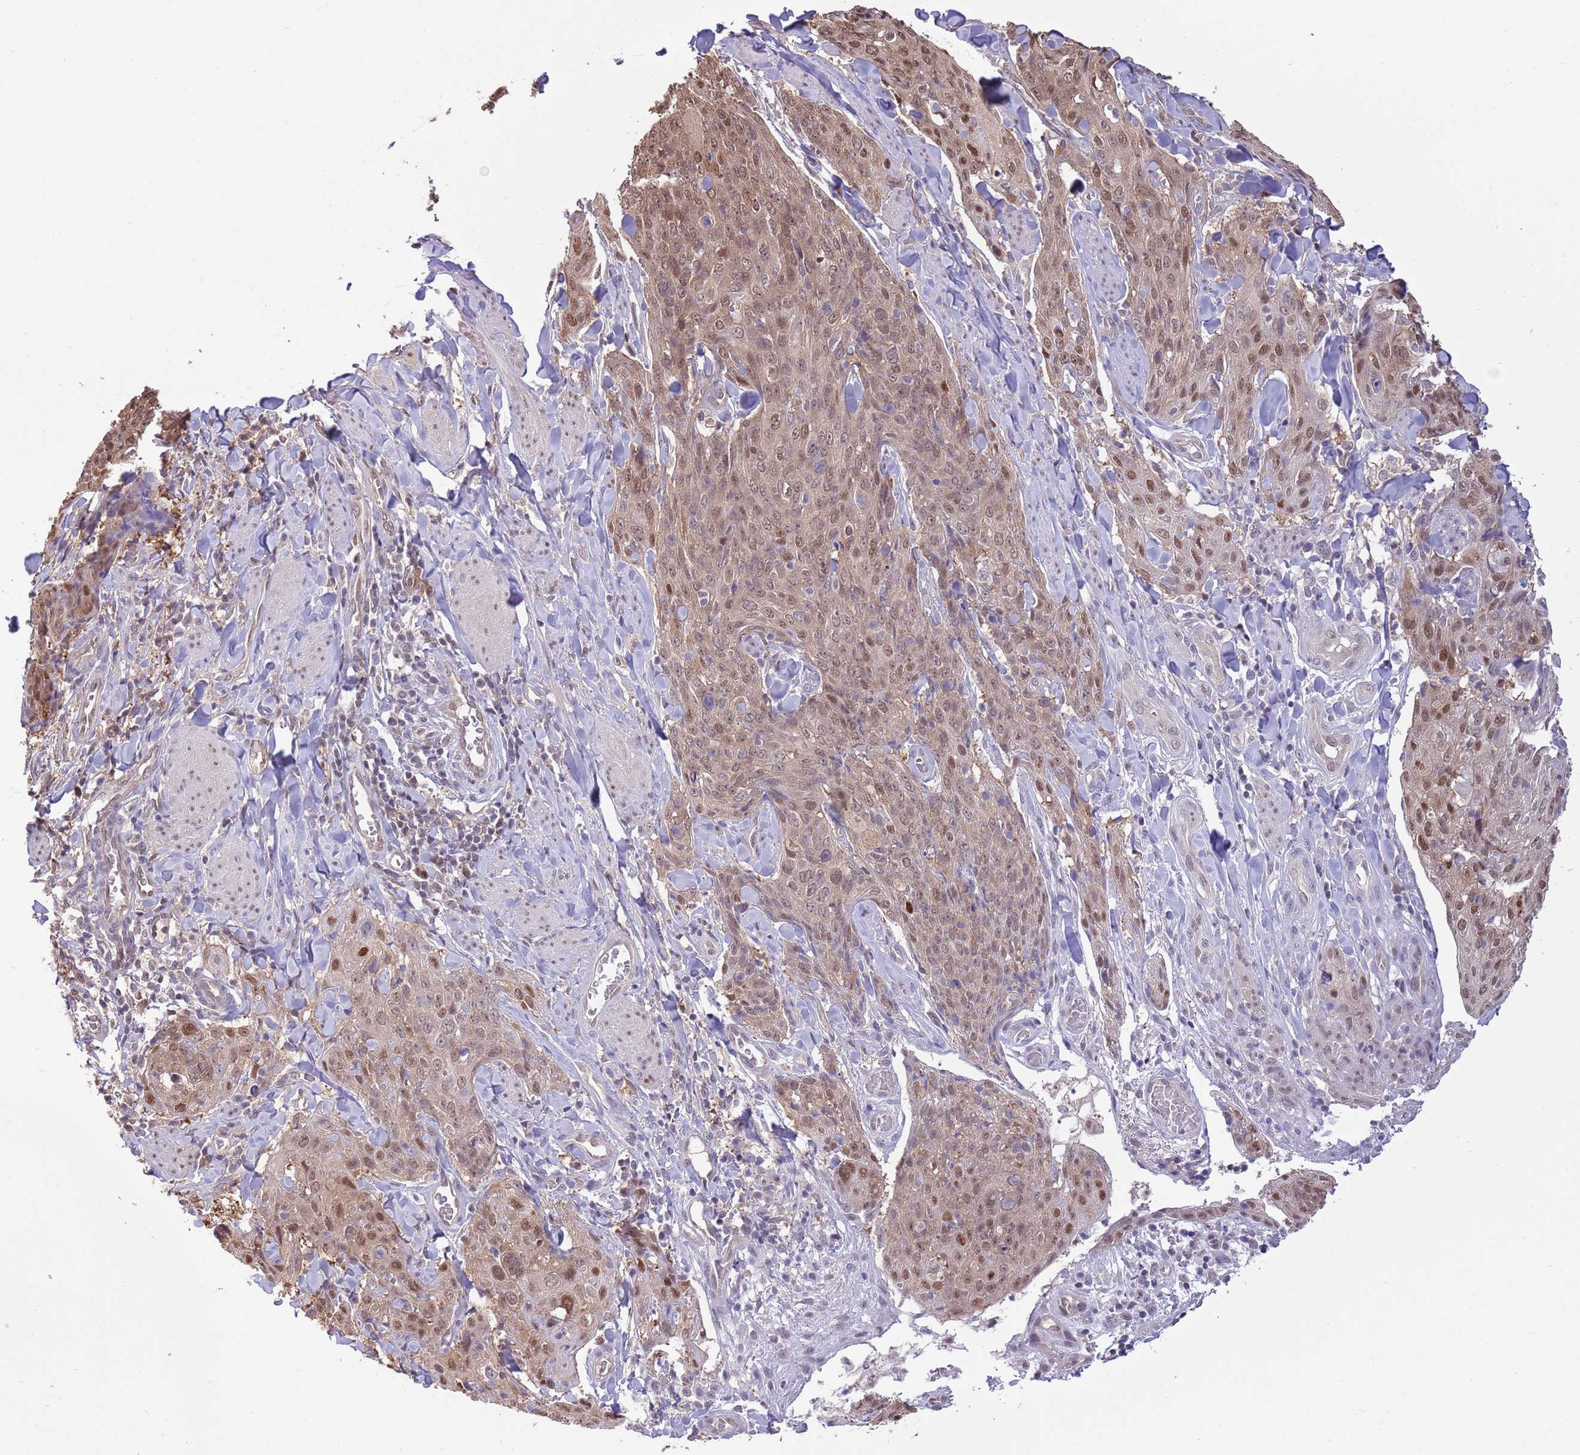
{"staining": {"intensity": "moderate", "quantity": ">75%", "location": "nuclear"}, "tissue": "skin cancer", "cell_type": "Tumor cells", "image_type": "cancer", "snomed": [{"axis": "morphology", "description": "Squamous cell carcinoma, NOS"}, {"axis": "topography", "description": "Skin"}, {"axis": "topography", "description": "Vulva"}], "caption": "A brown stain labels moderate nuclear positivity of a protein in skin cancer tumor cells.", "gene": "NSFL1C", "patient": {"sex": "female", "age": 85}}